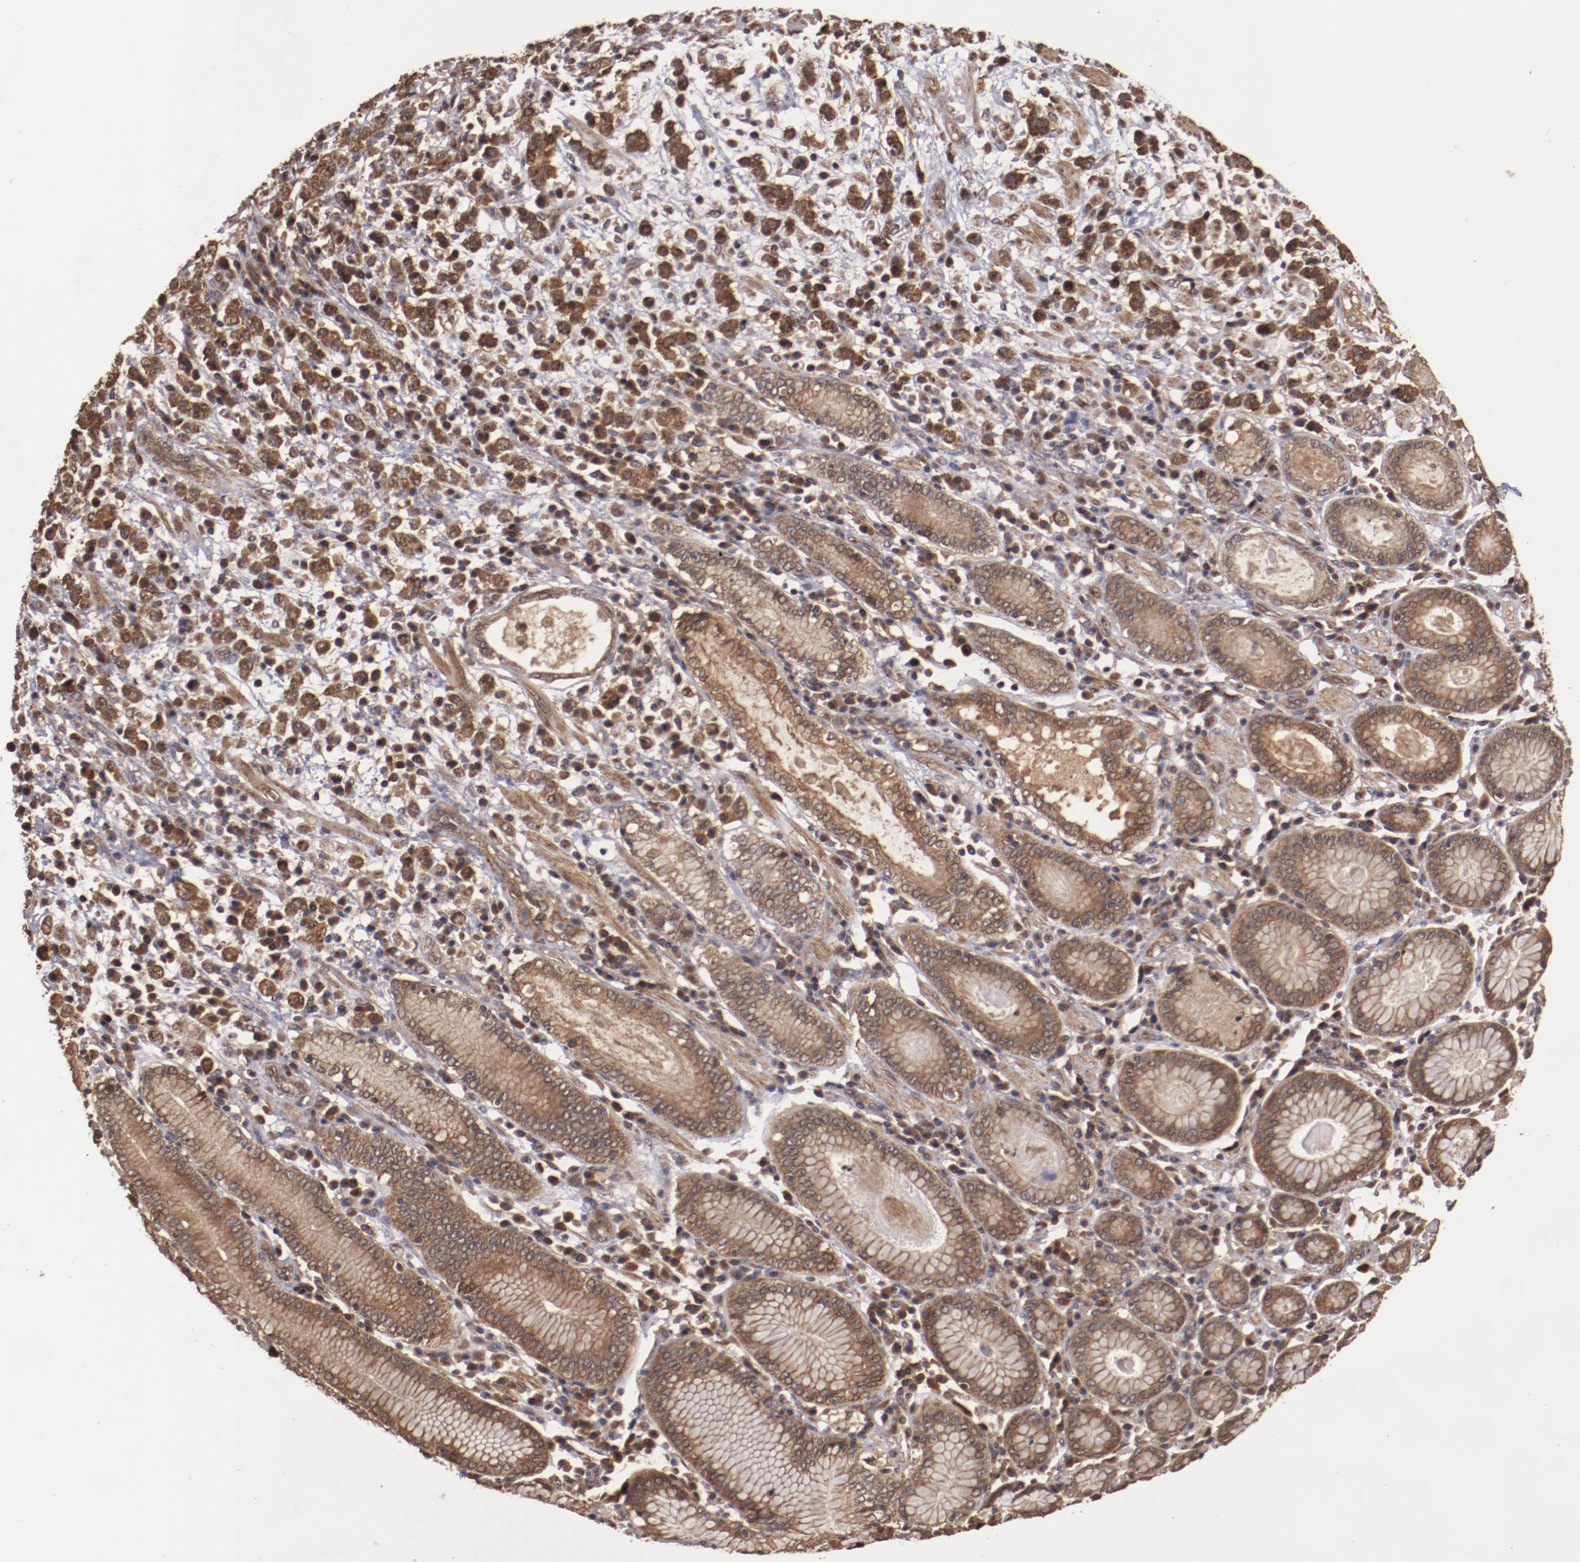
{"staining": {"intensity": "strong", "quantity": ">75%", "location": "cytoplasmic/membranous"}, "tissue": "stomach cancer", "cell_type": "Tumor cells", "image_type": "cancer", "snomed": [{"axis": "morphology", "description": "Adenocarcinoma, NOS"}, {"axis": "topography", "description": "Stomach, lower"}], "caption": "An image showing strong cytoplasmic/membranous positivity in about >75% of tumor cells in stomach cancer (adenocarcinoma), as visualized by brown immunohistochemical staining.", "gene": "TXNDC16", "patient": {"sex": "male", "age": 88}}